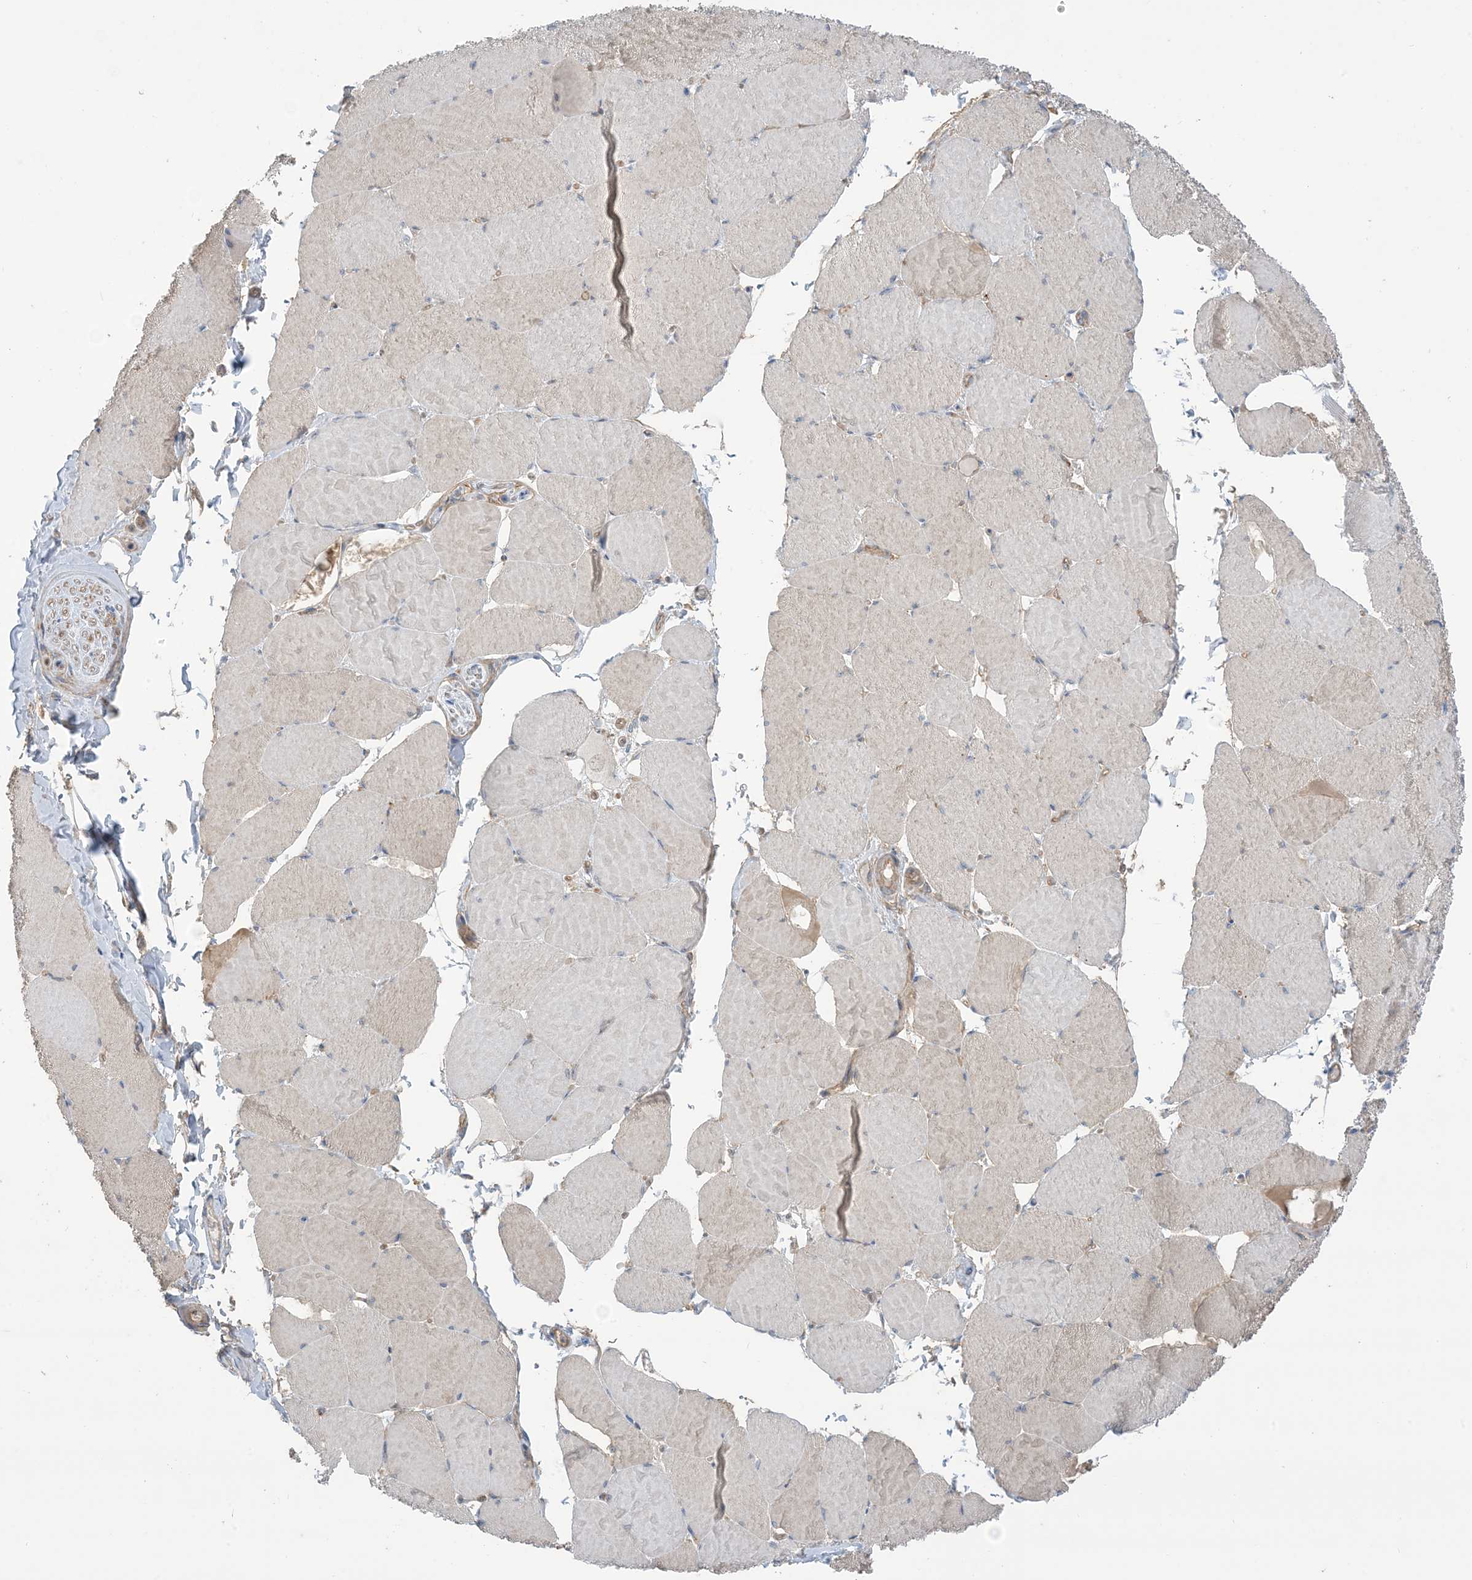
{"staining": {"intensity": "weak", "quantity": "<25%", "location": "cytoplasmic/membranous"}, "tissue": "skeletal muscle", "cell_type": "Myocytes", "image_type": "normal", "snomed": [{"axis": "morphology", "description": "Normal tissue, NOS"}, {"axis": "topography", "description": "Skeletal muscle"}, {"axis": "topography", "description": "Head-Neck"}], "caption": "Human skeletal muscle stained for a protein using IHC demonstrates no staining in myocytes.", "gene": "CCNY", "patient": {"sex": "male", "age": 66}}